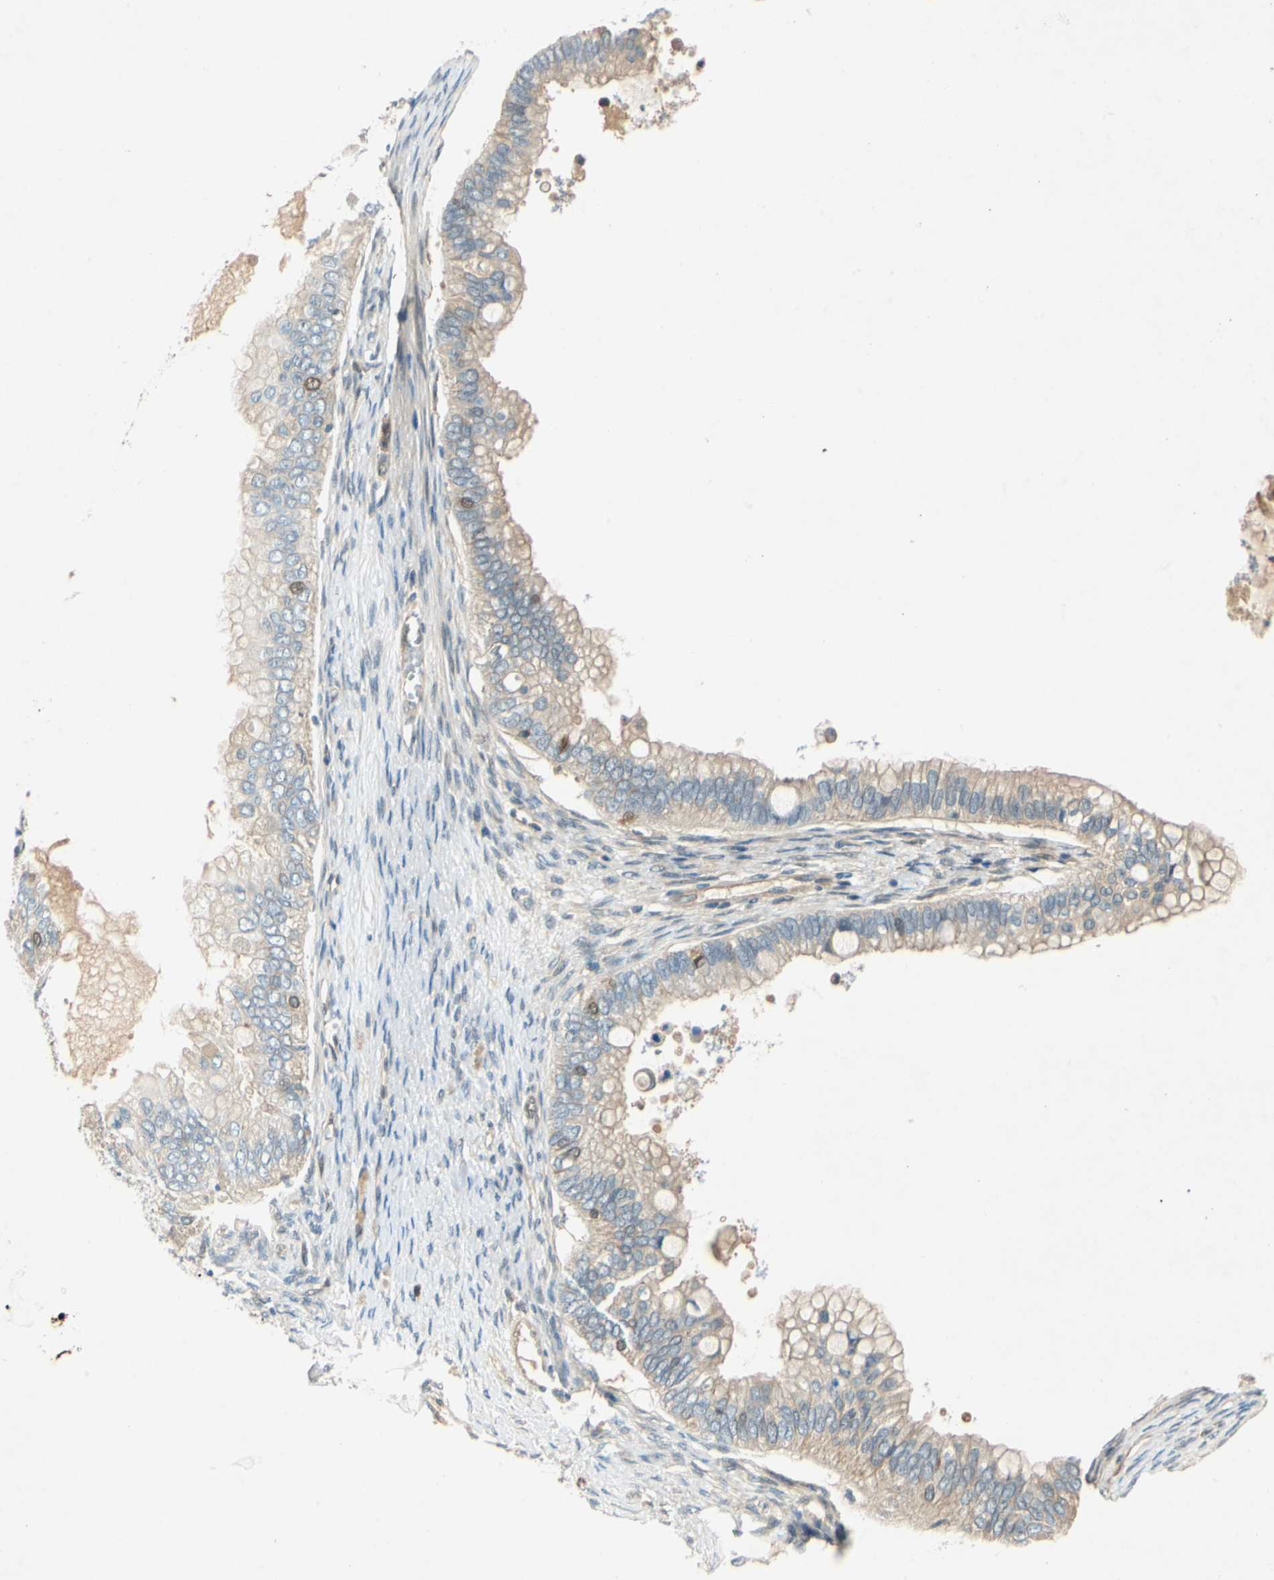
{"staining": {"intensity": "weak", "quantity": ">75%", "location": "cytoplasmic/membranous"}, "tissue": "ovarian cancer", "cell_type": "Tumor cells", "image_type": "cancer", "snomed": [{"axis": "morphology", "description": "Cystadenocarcinoma, mucinous, NOS"}, {"axis": "topography", "description": "Ovary"}], "caption": "A micrograph of human mucinous cystadenocarcinoma (ovarian) stained for a protein demonstrates weak cytoplasmic/membranous brown staining in tumor cells. Using DAB (brown) and hematoxylin (blue) stains, captured at high magnification using brightfield microscopy.", "gene": "WIPI1", "patient": {"sex": "female", "age": 80}}